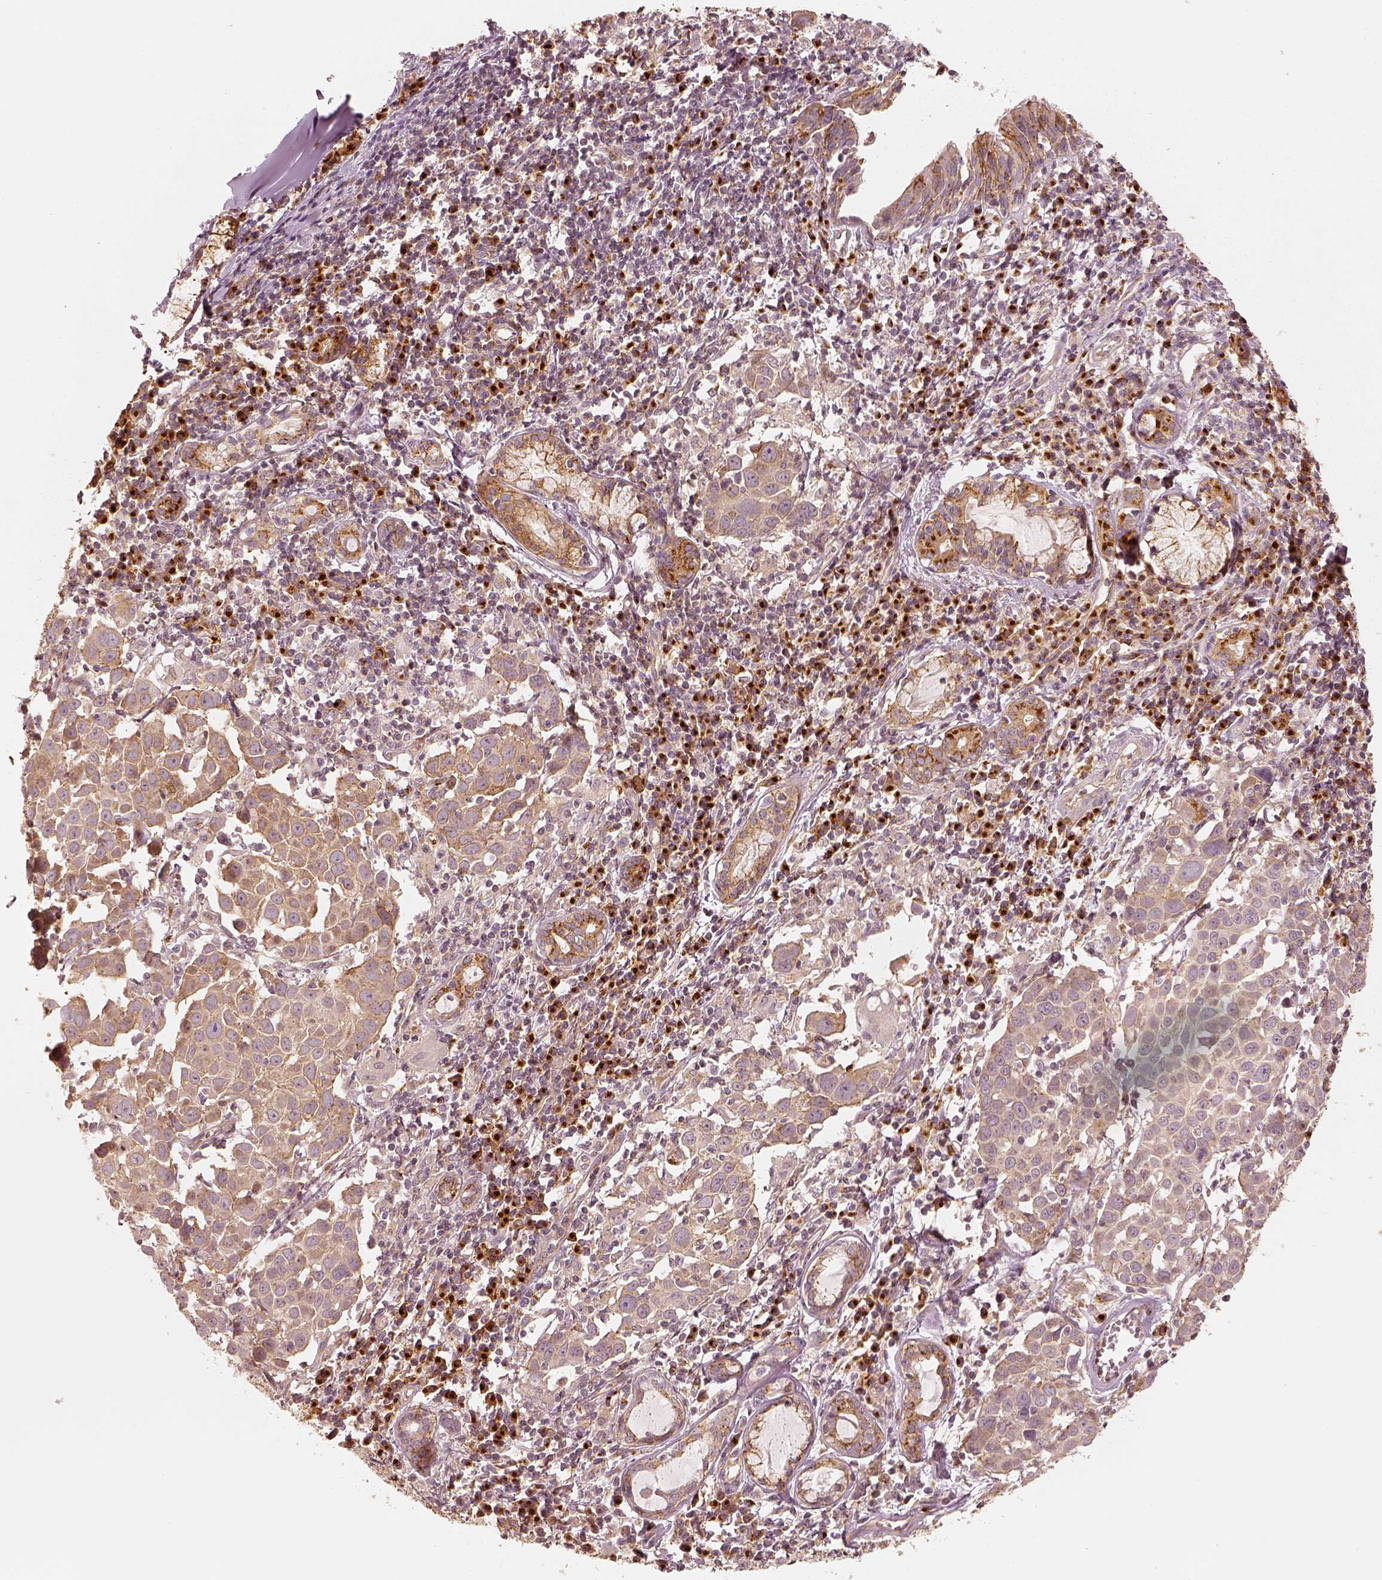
{"staining": {"intensity": "moderate", "quantity": "<25%", "location": "cytoplasmic/membranous"}, "tissue": "lung cancer", "cell_type": "Tumor cells", "image_type": "cancer", "snomed": [{"axis": "morphology", "description": "Squamous cell carcinoma, NOS"}, {"axis": "topography", "description": "Lung"}], "caption": "Squamous cell carcinoma (lung) stained with immunohistochemistry (IHC) reveals moderate cytoplasmic/membranous expression in about <25% of tumor cells.", "gene": "GORASP2", "patient": {"sex": "male", "age": 57}}